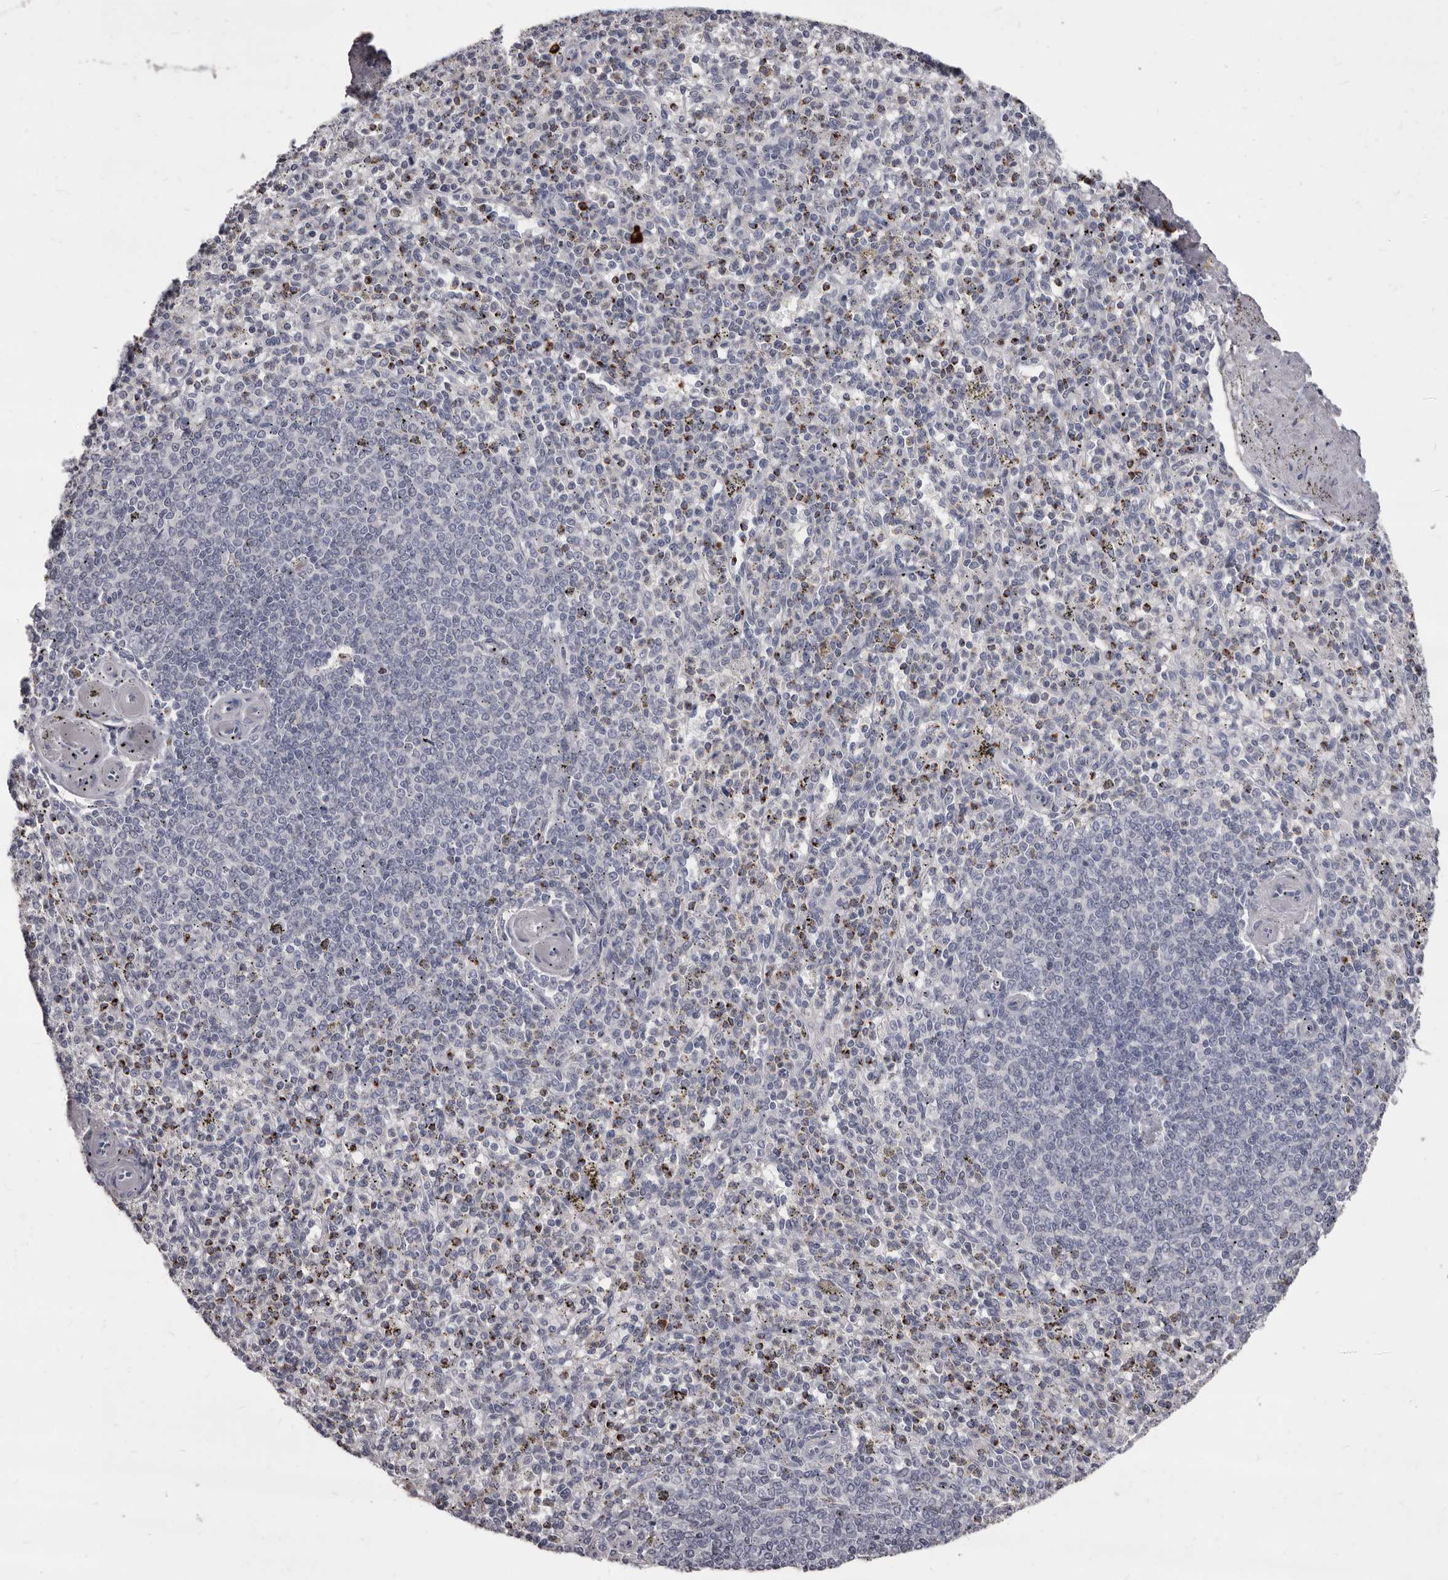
{"staining": {"intensity": "strong", "quantity": "<25%", "location": "cytoplasmic/membranous"}, "tissue": "spleen", "cell_type": "Cells in red pulp", "image_type": "normal", "snomed": [{"axis": "morphology", "description": "Normal tissue, NOS"}, {"axis": "topography", "description": "Spleen"}], "caption": "The histopathology image reveals a brown stain indicating the presence of a protein in the cytoplasmic/membranous of cells in red pulp in spleen. (Brightfield microscopy of DAB IHC at high magnification).", "gene": "GZMH", "patient": {"sex": "male", "age": 72}}